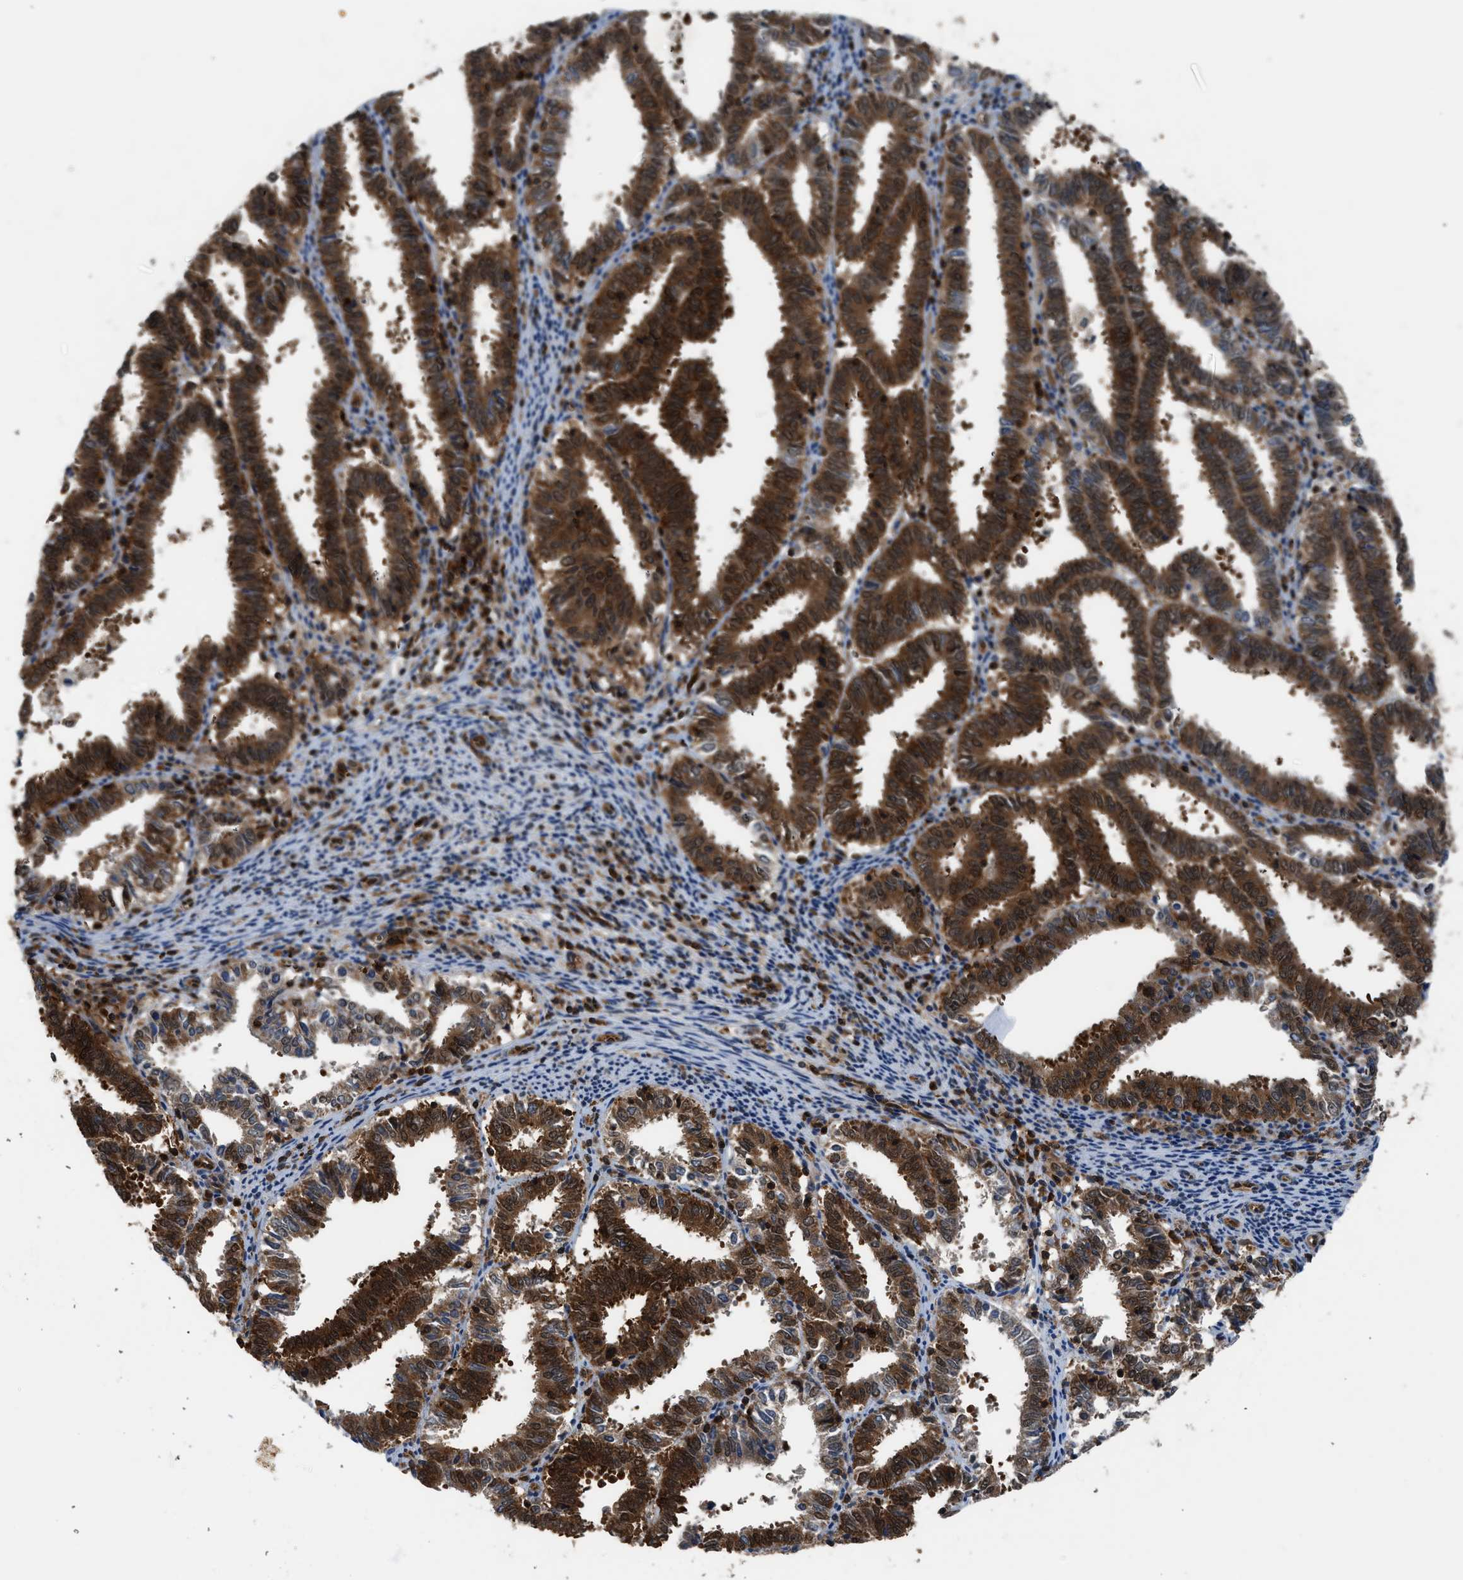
{"staining": {"intensity": "strong", "quantity": ">75%", "location": "cytoplasmic/membranous,nuclear"}, "tissue": "endometrial cancer", "cell_type": "Tumor cells", "image_type": "cancer", "snomed": [{"axis": "morphology", "description": "Adenocarcinoma, NOS"}, {"axis": "topography", "description": "Uterus"}], "caption": "Protein staining of endometrial adenocarcinoma tissue demonstrates strong cytoplasmic/membranous and nuclear positivity in approximately >75% of tumor cells.", "gene": "OXSR1", "patient": {"sex": "female", "age": 83}}